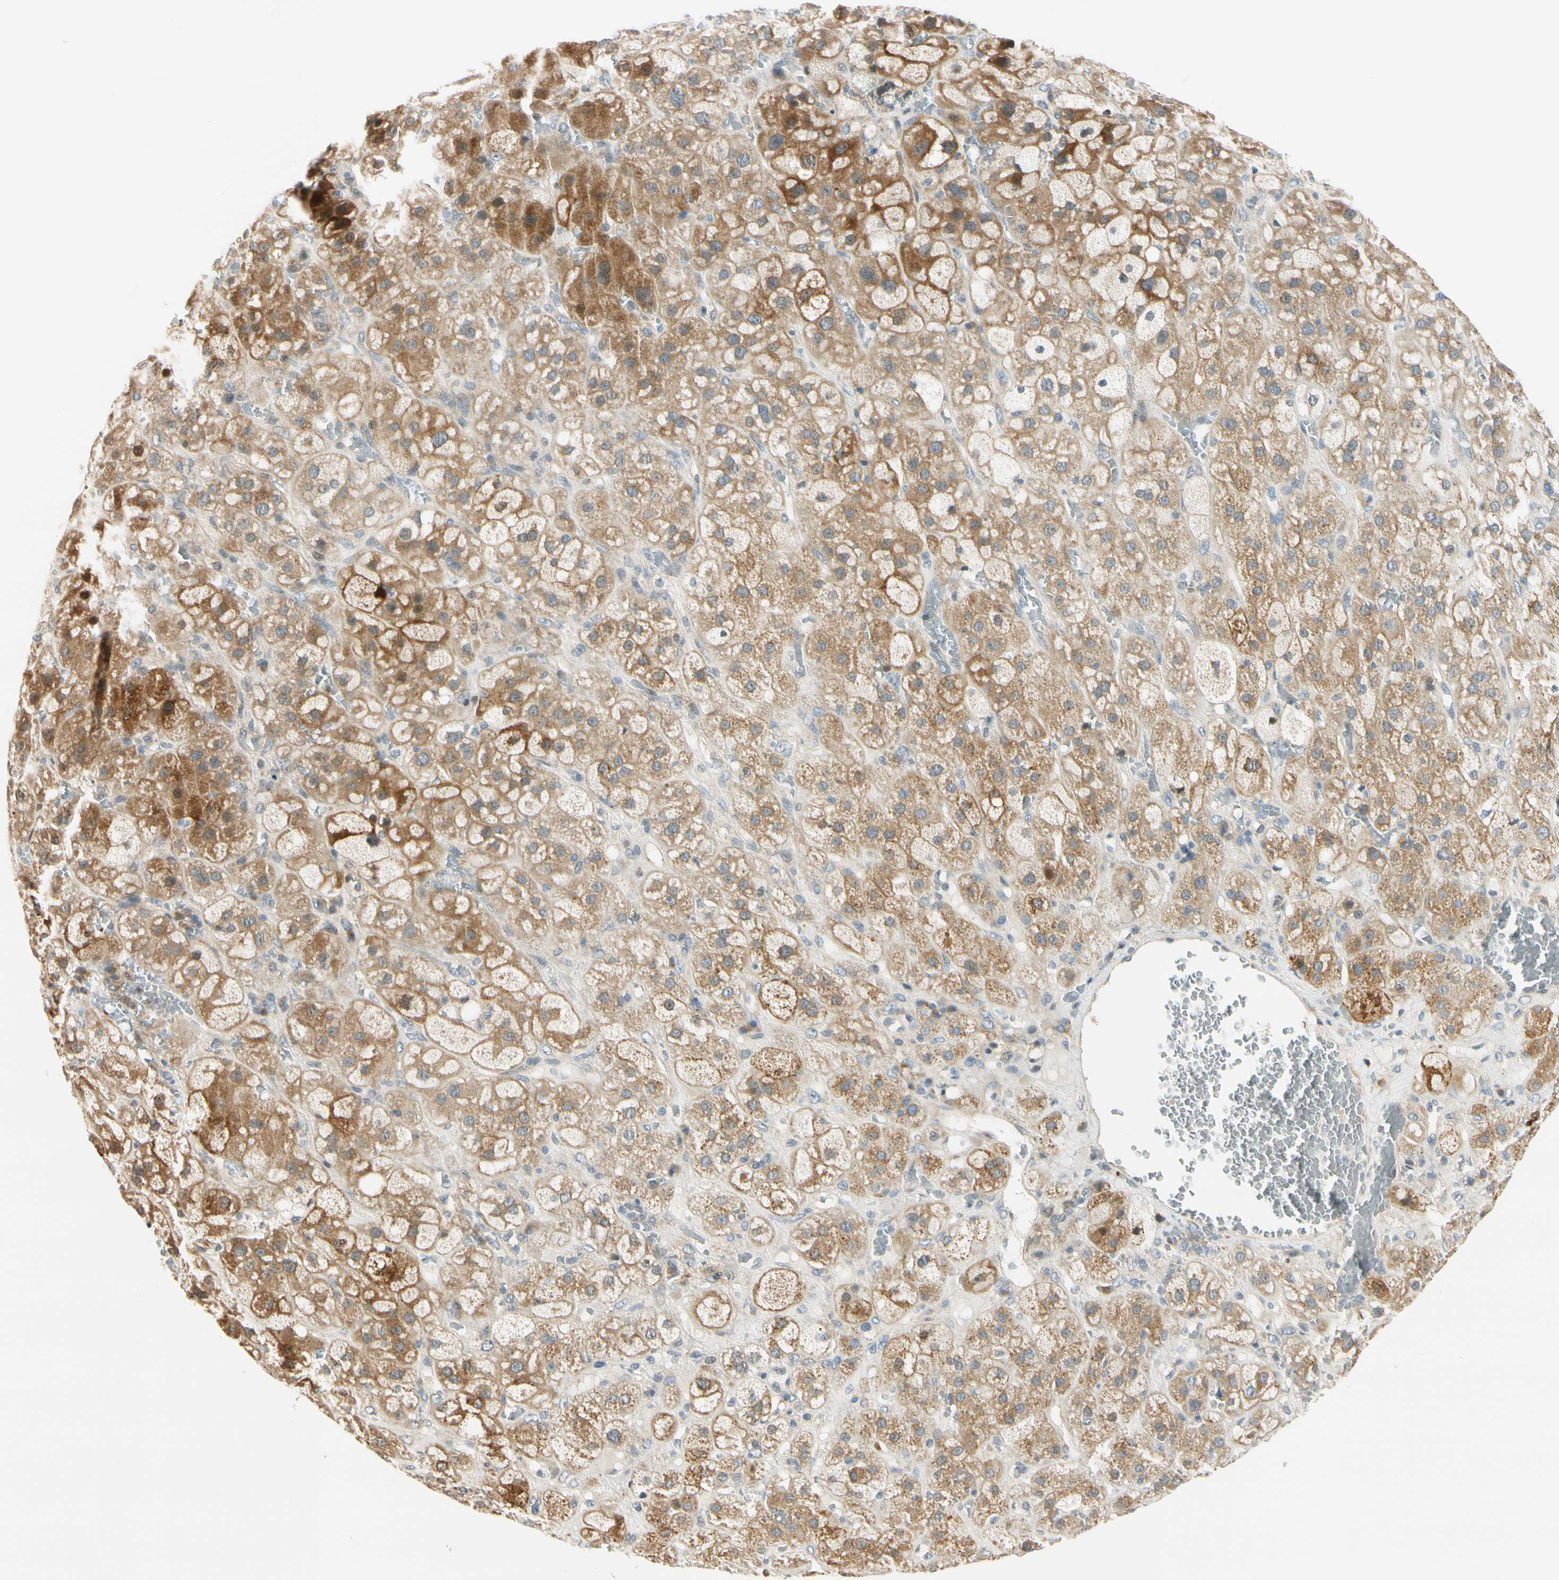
{"staining": {"intensity": "moderate", "quantity": "25%-75%", "location": "cytoplasmic/membranous"}, "tissue": "adrenal gland", "cell_type": "Glandular cells", "image_type": "normal", "snomed": [{"axis": "morphology", "description": "Normal tissue, NOS"}, {"axis": "topography", "description": "Adrenal gland"}], "caption": "A high-resolution micrograph shows IHC staining of benign adrenal gland, which reveals moderate cytoplasmic/membranous positivity in approximately 25%-75% of glandular cells.", "gene": "NPDC1", "patient": {"sex": "female", "age": 47}}